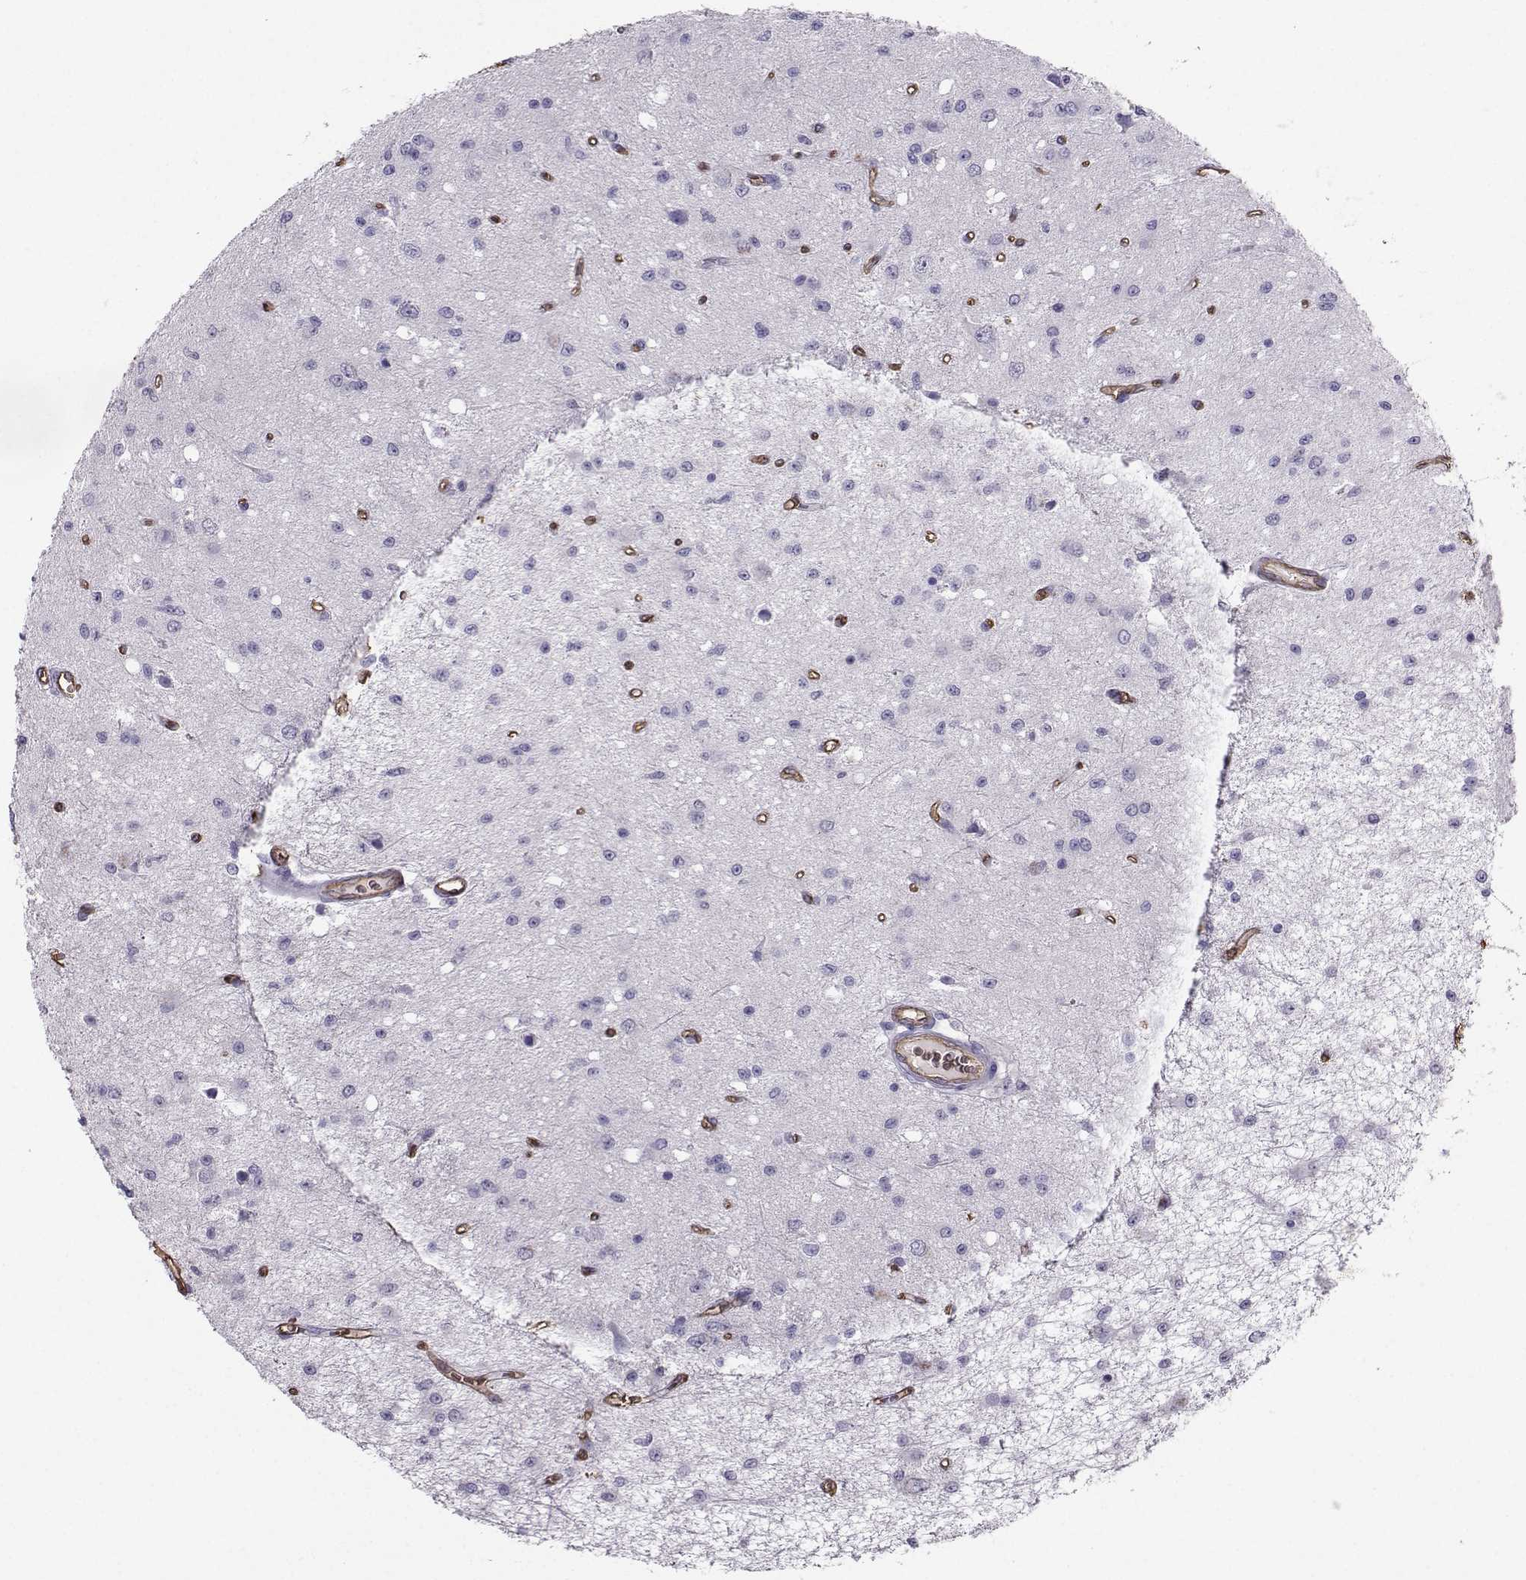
{"staining": {"intensity": "negative", "quantity": "none", "location": "none"}, "tissue": "glioma", "cell_type": "Tumor cells", "image_type": "cancer", "snomed": [{"axis": "morphology", "description": "Glioma, malignant, Low grade"}, {"axis": "topography", "description": "Brain"}], "caption": "An immunohistochemistry histopathology image of glioma is shown. There is no staining in tumor cells of glioma.", "gene": "CLUL1", "patient": {"sex": "female", "age": 45}}